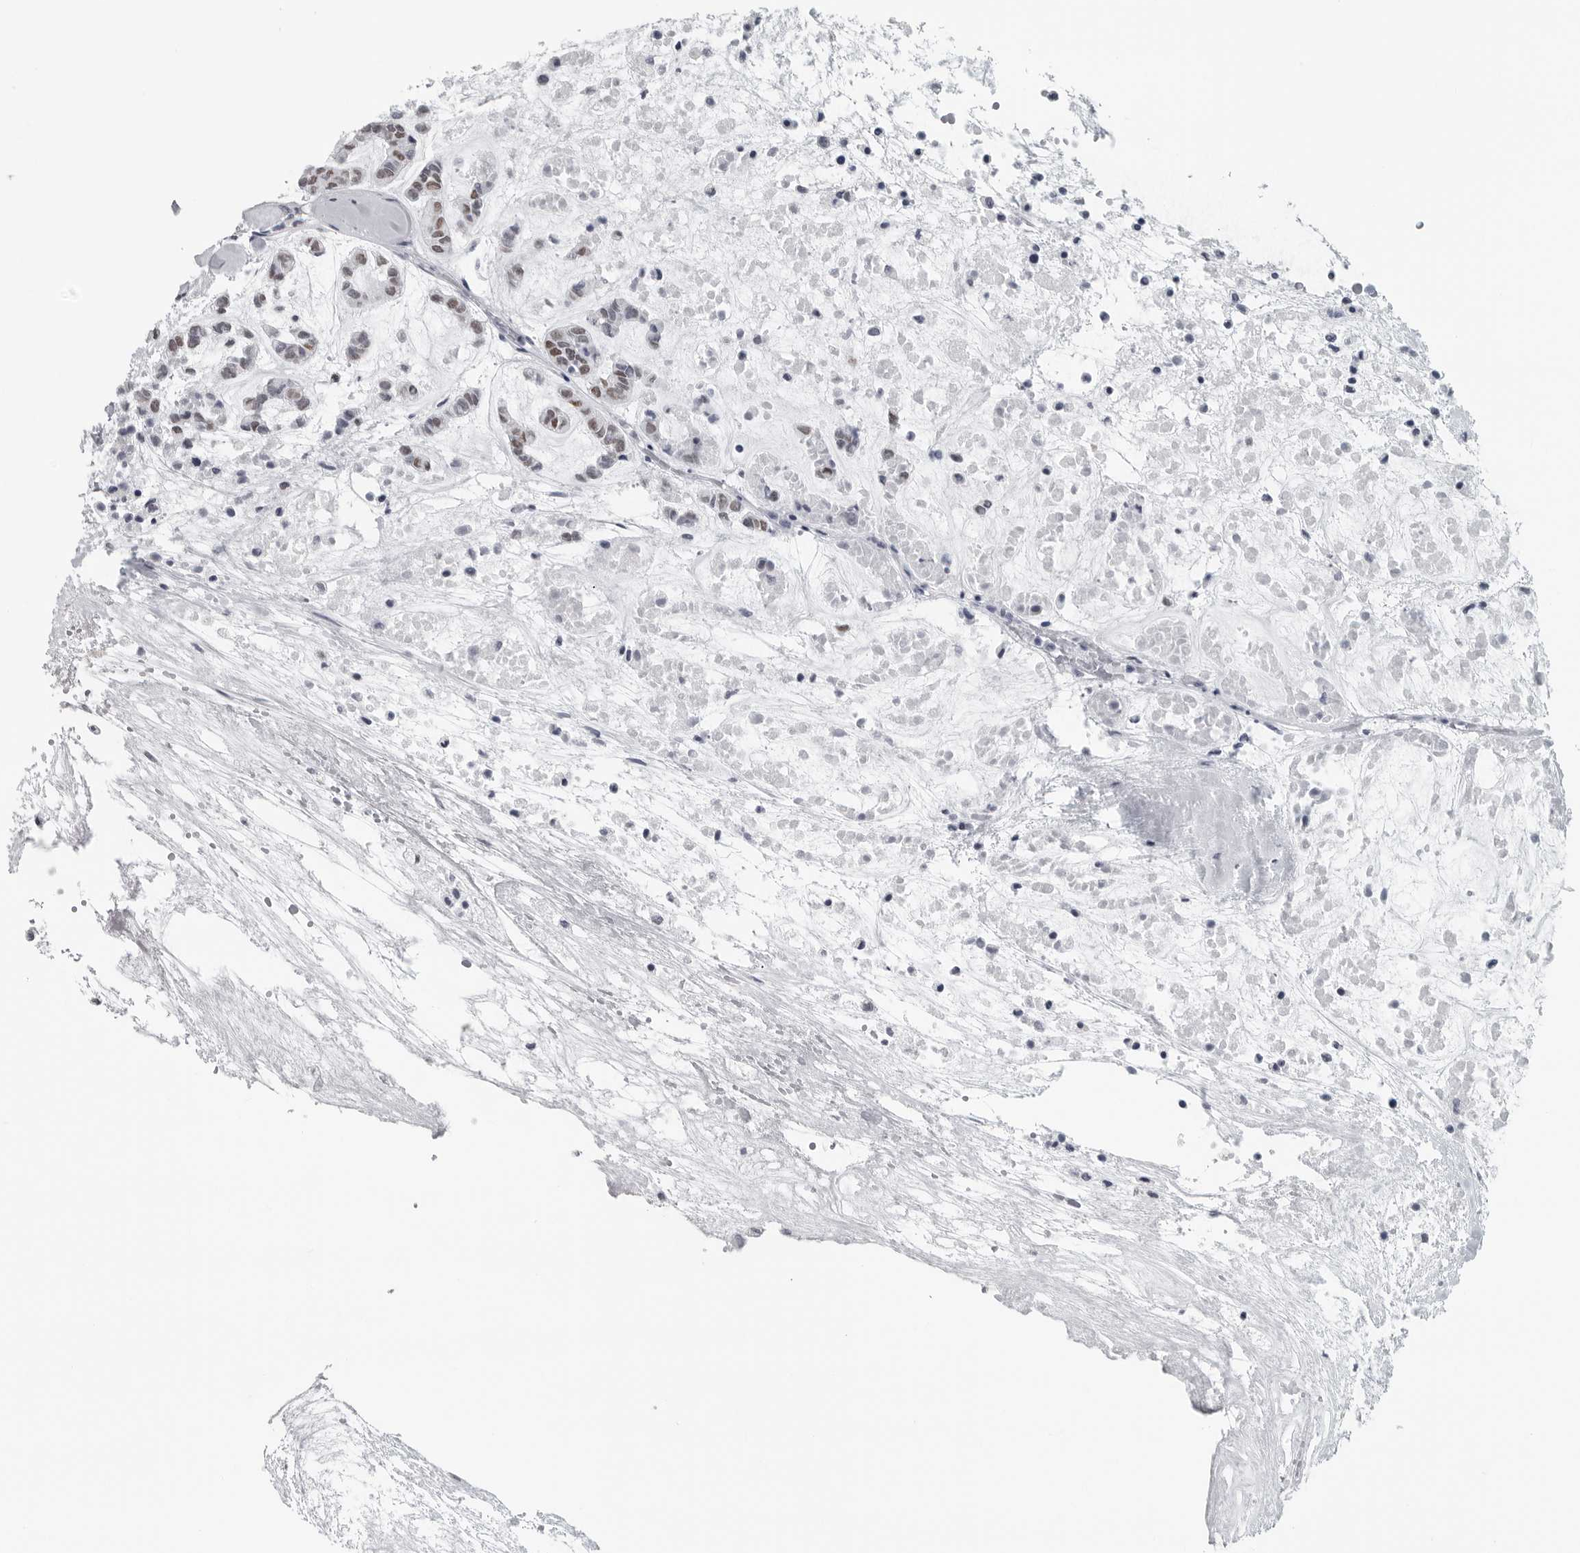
{"staining": {"intensity": "weak", "quantity": "25%-75%", "location": "nuclear"}, "tissue": "head and neck cancer", "cell_type": "Tumor cells", "image_type": "cancer", "snomed": [{"axis": "morphology", "description": "Adenocarcinoma, NOS"}, {"axis": "morphology", "description": "Adenoma, NOS"}, {"axis": "topography", "description": "Head-Neck"}], "caption": "Head and neck cancer (adenocarcinoma) stained for a protein (brown) displays weak nuclear positive positivity in approximately 25%-75% of tumor cells.", "gene": "SATB2", "patient": {"sex": "female", "age": 55}}